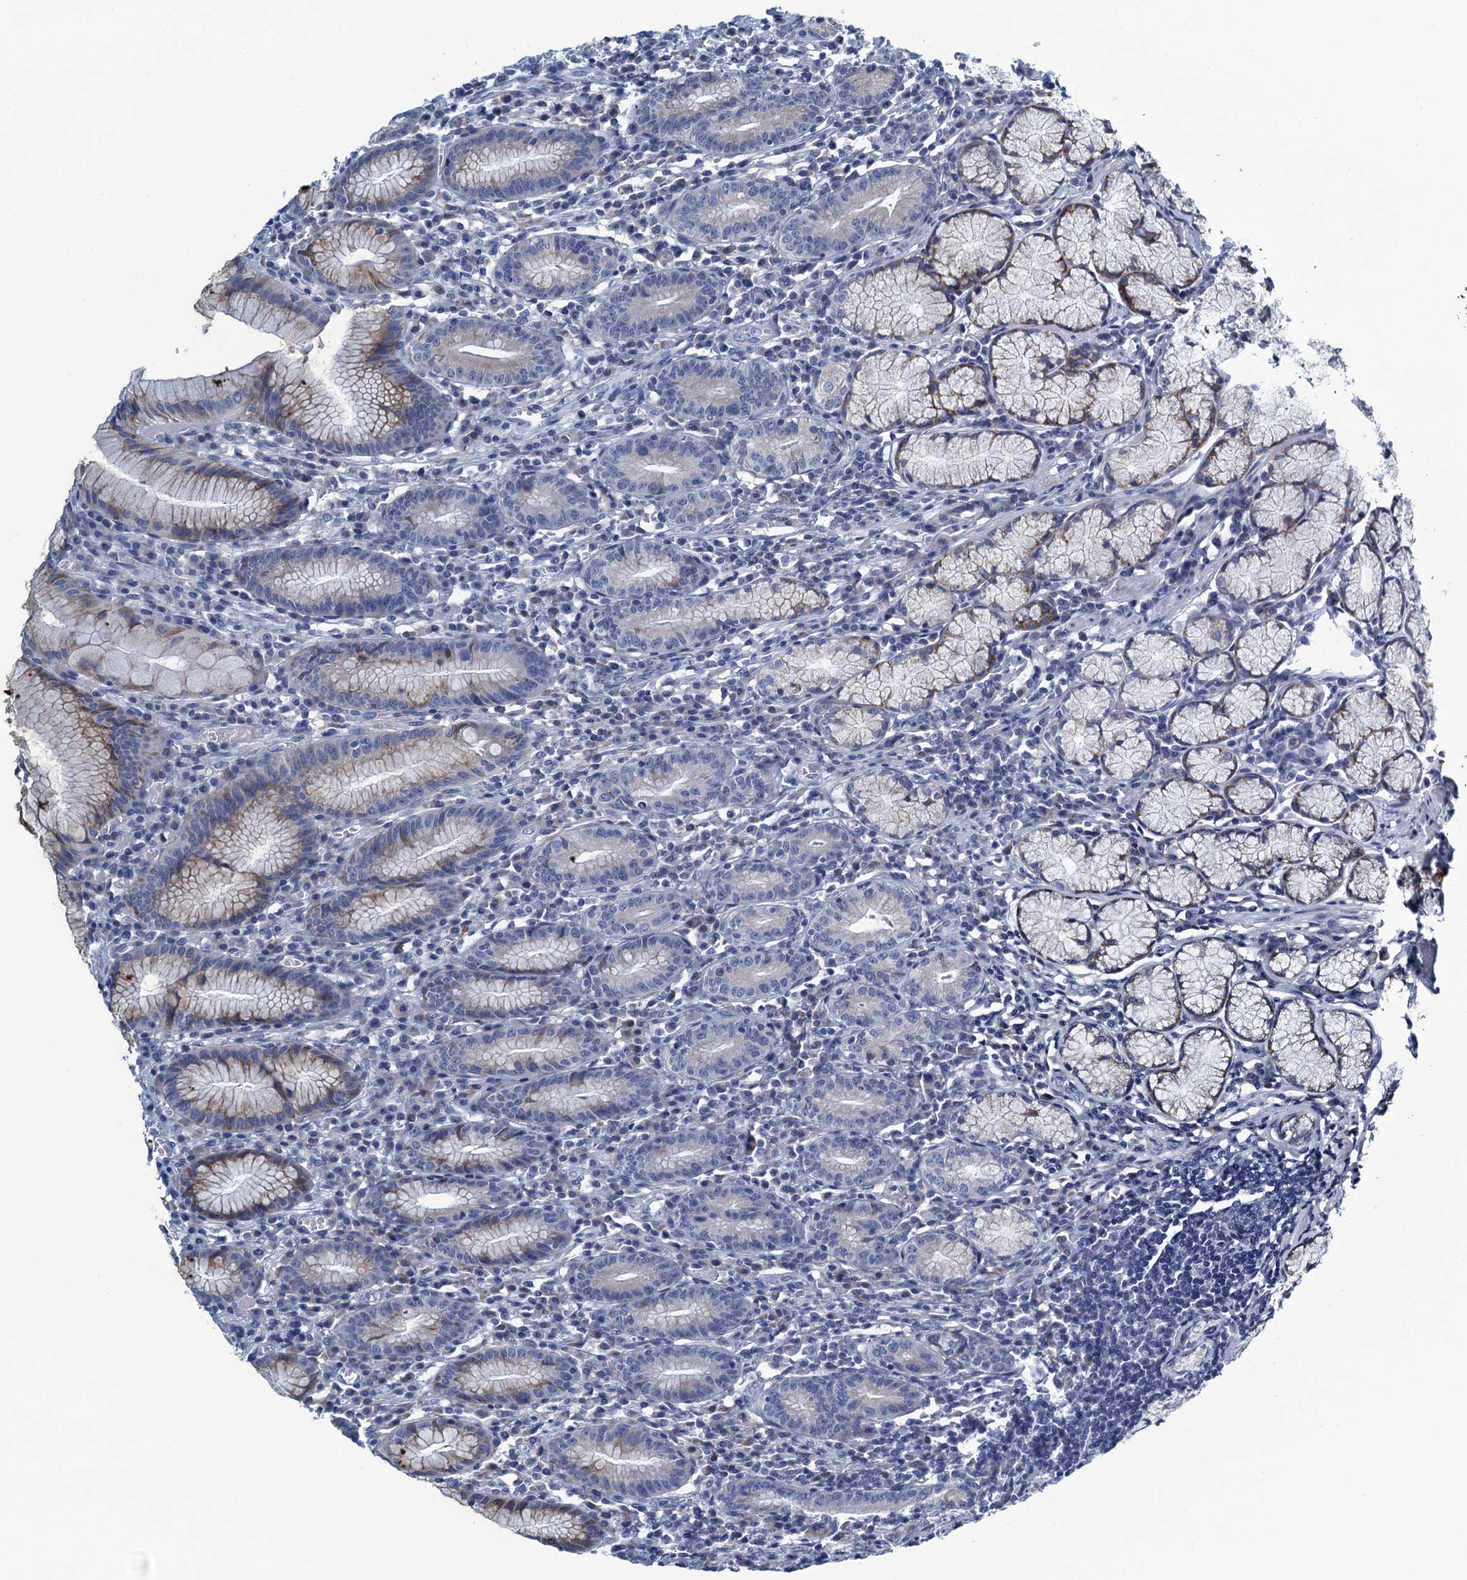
{"staining": {"intensity": "moderate", "quantity": "25%-75%", "location": "cytoplasmic/membranous"}, "tissue": "stomach", "cell_type": "Glandular cells", "image_type": "normal", "snomed": [{"axis": "morphology", "description": "Normal tissue, NOS"}, {"axis": "topography", "description": "Stomach"}], "caption": "Unremarkable stomach demonstrates moderate cytoplasmic/membranous expression in approximately 25%-75% of glandular cells, visualized by immunohistochemistry. (Stains: DAB in brown, nuclei in blue, Microscopy: brightfield microscopy at high magnification).", "gene": "C10orf88", "patient": {"sex": "male", "age": 55}}